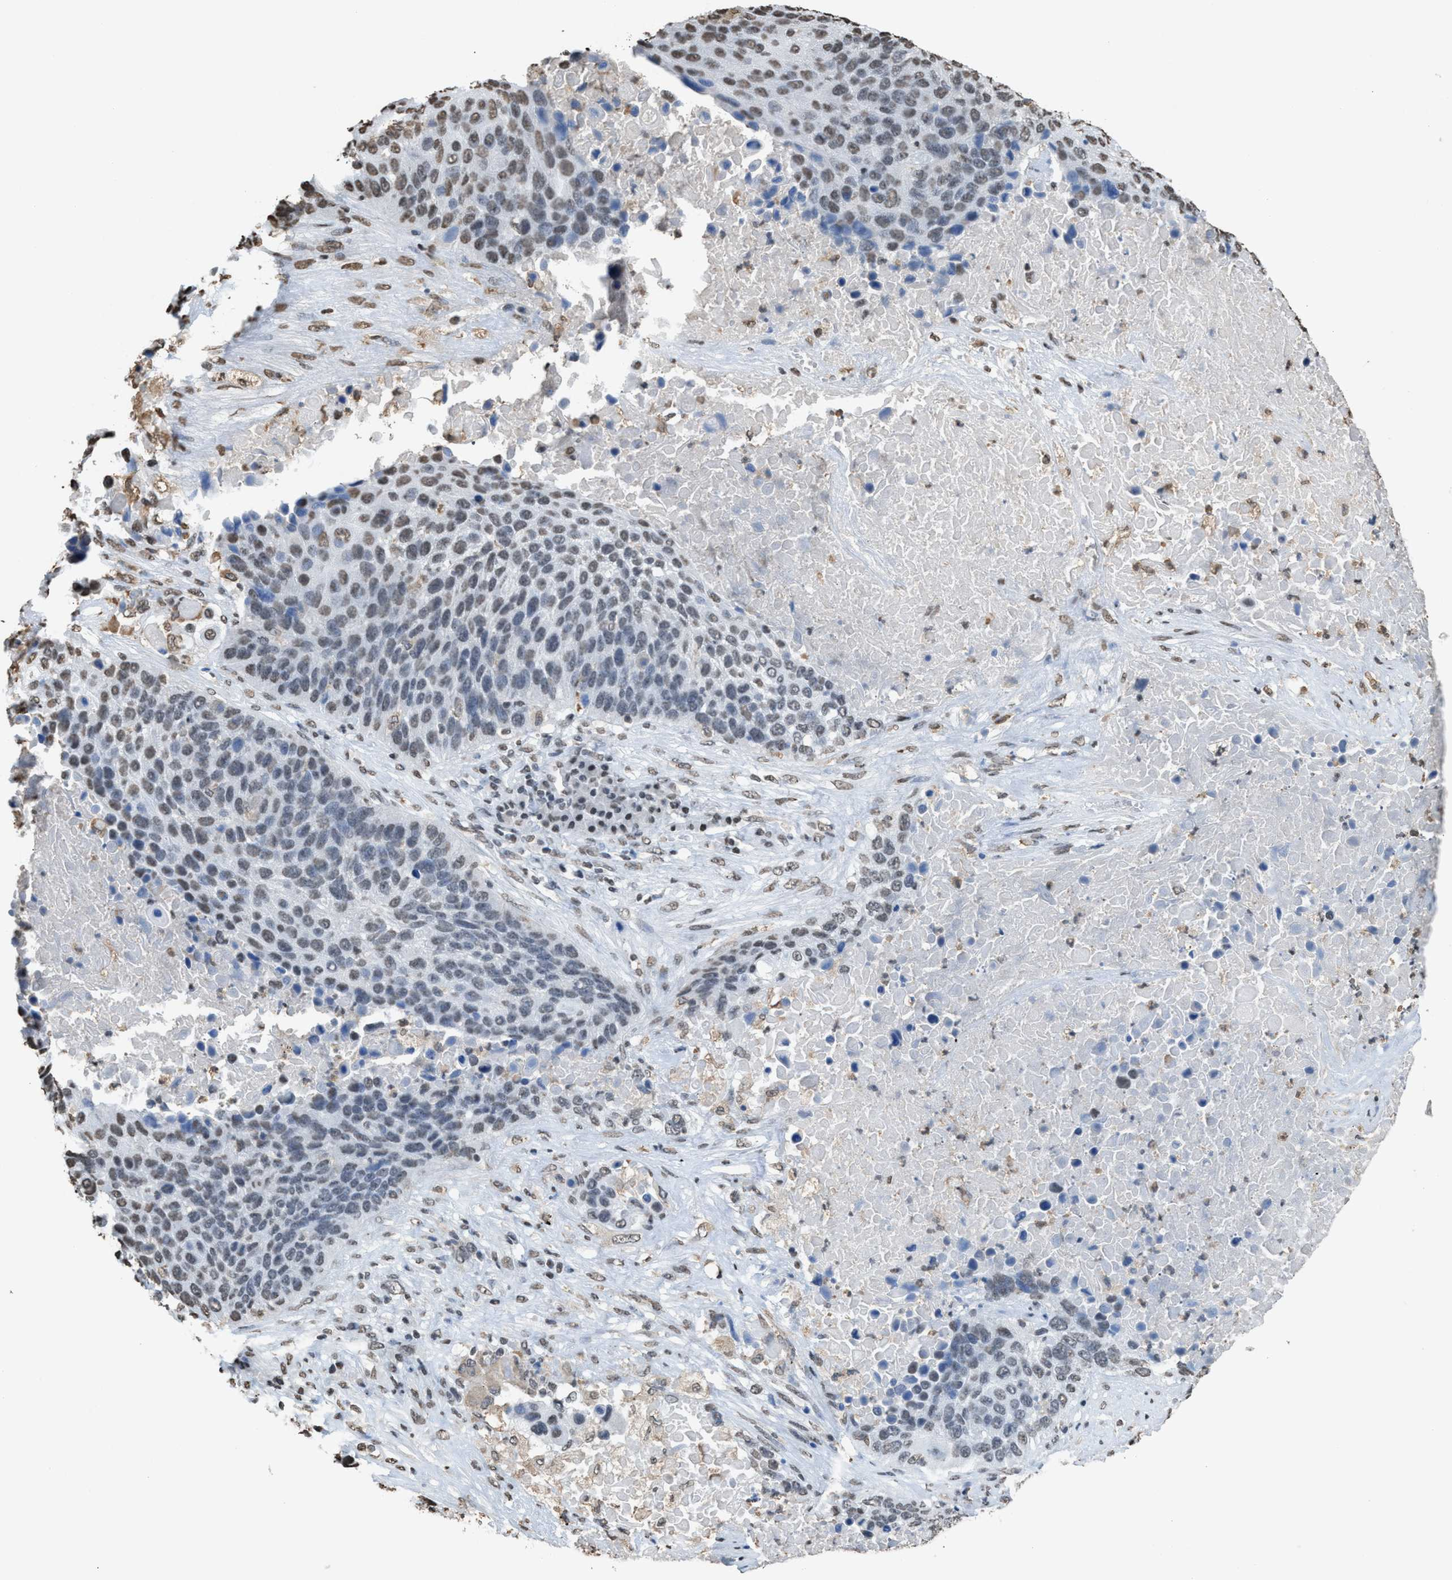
{"staining": {"intensity": "weak", "quantity": "<25%", "location": "nuclear"}, "tissue": "lung cancer", "cell_type": "Tumor cells", "image_type": "cancer", "snomed": [{"axis": "morphology", "description": "Squamous cell carcinoma, NOS"}, {"axis": "topography", "description": "Lung"}], "caption": "IHC of squamous cell carcinoma (lung) displays no staining in tumor cells.", "gene": "NUP88", "patient": {"sex": "male", "age": 66}}